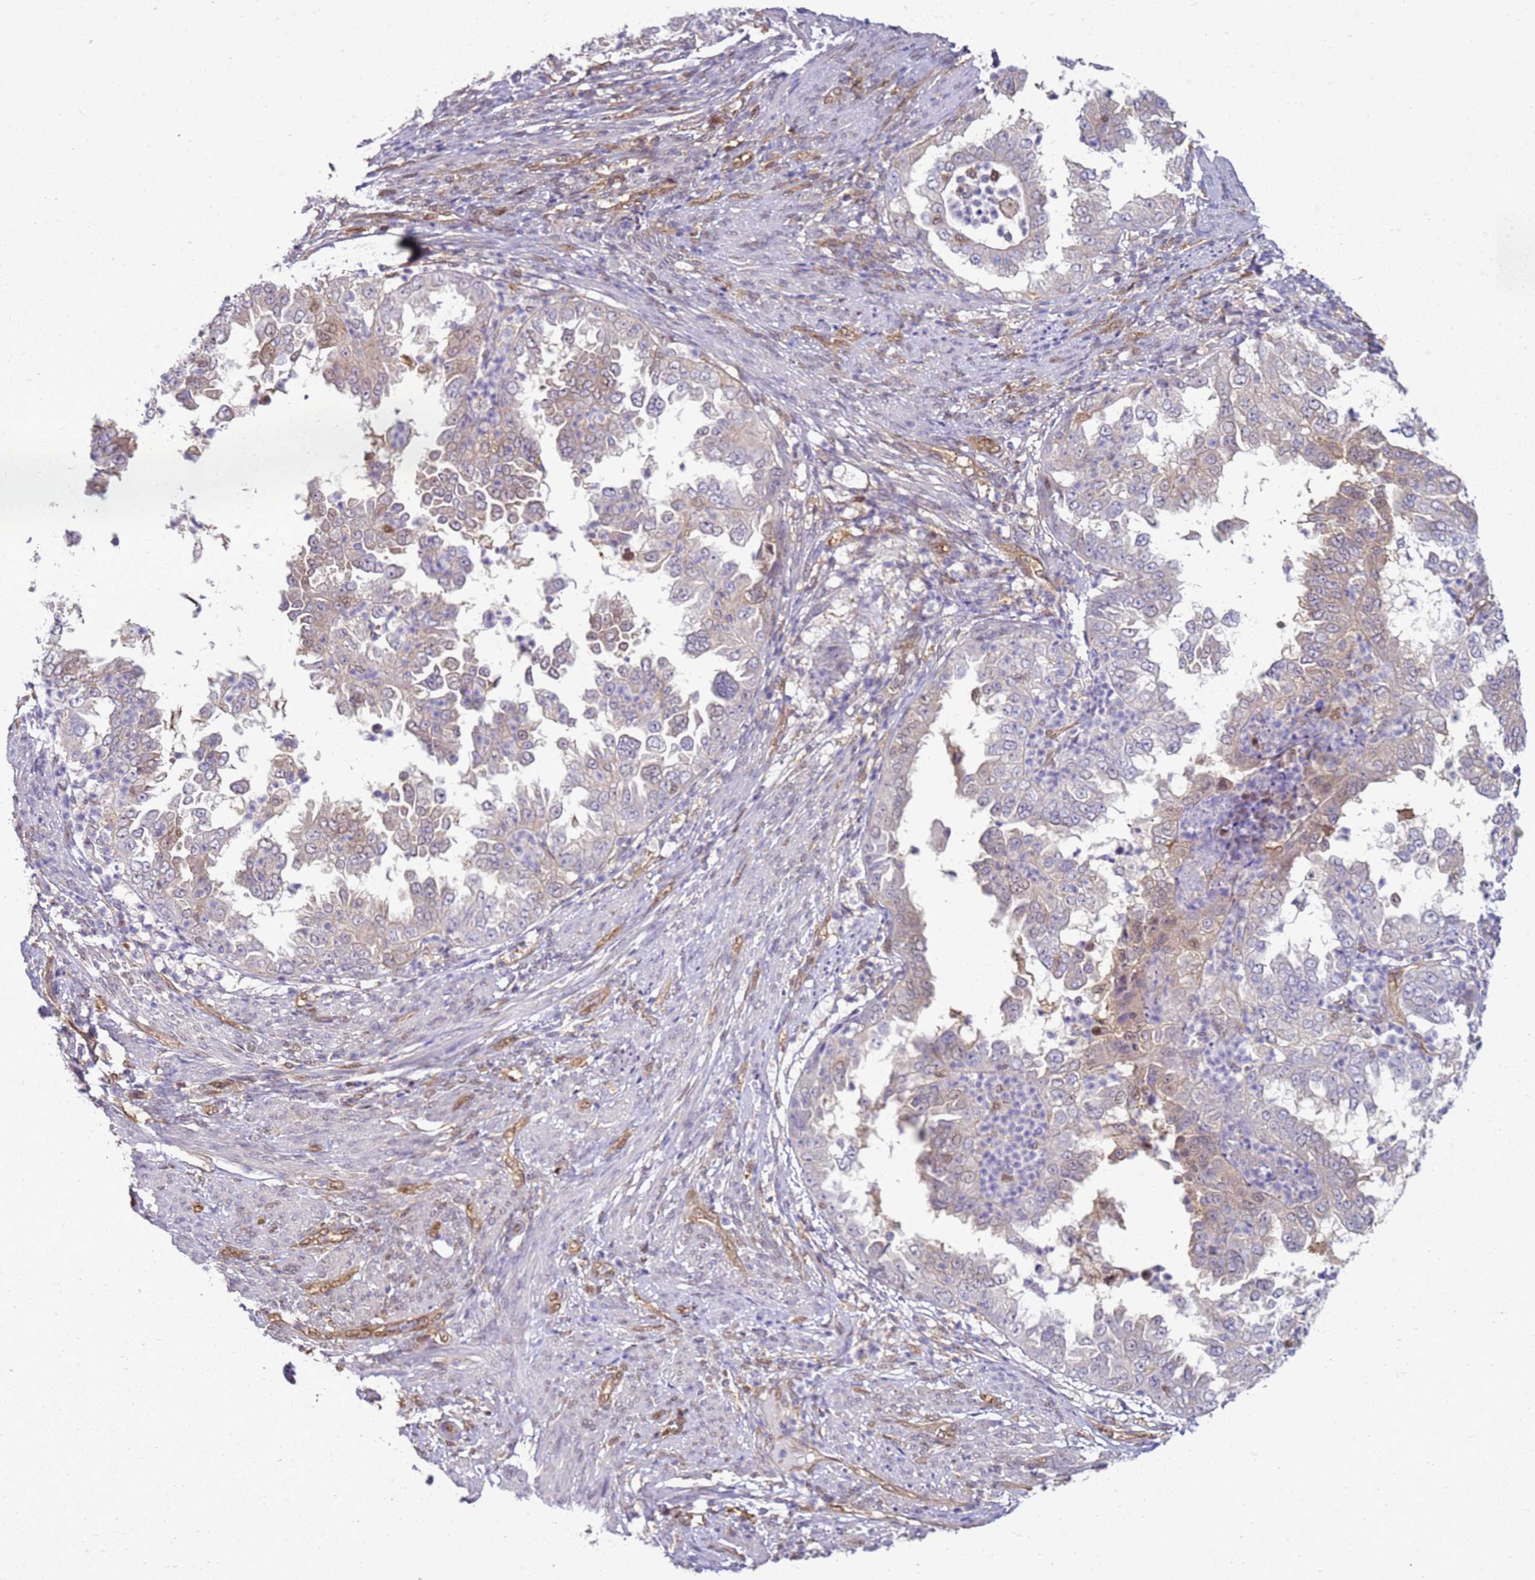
{"staining": {"intensity": "negative", "quantity": "none", "location": "none"}, "tissue": "endometrial cancer", "cell_type": "Tumor cells", "image_type": "cancer", "snomed": [{"axis": "morphology", "description": "Adenocarcinoma, NOS"}, {"axis": "topography", "description": "Endometrium"}], "caption": "Tumor cells show no significant protein staining in endometrial cancer (adenocarcinoma).", "gene": "YWHAE", "patient": {"sex": "female", "age": 85}}